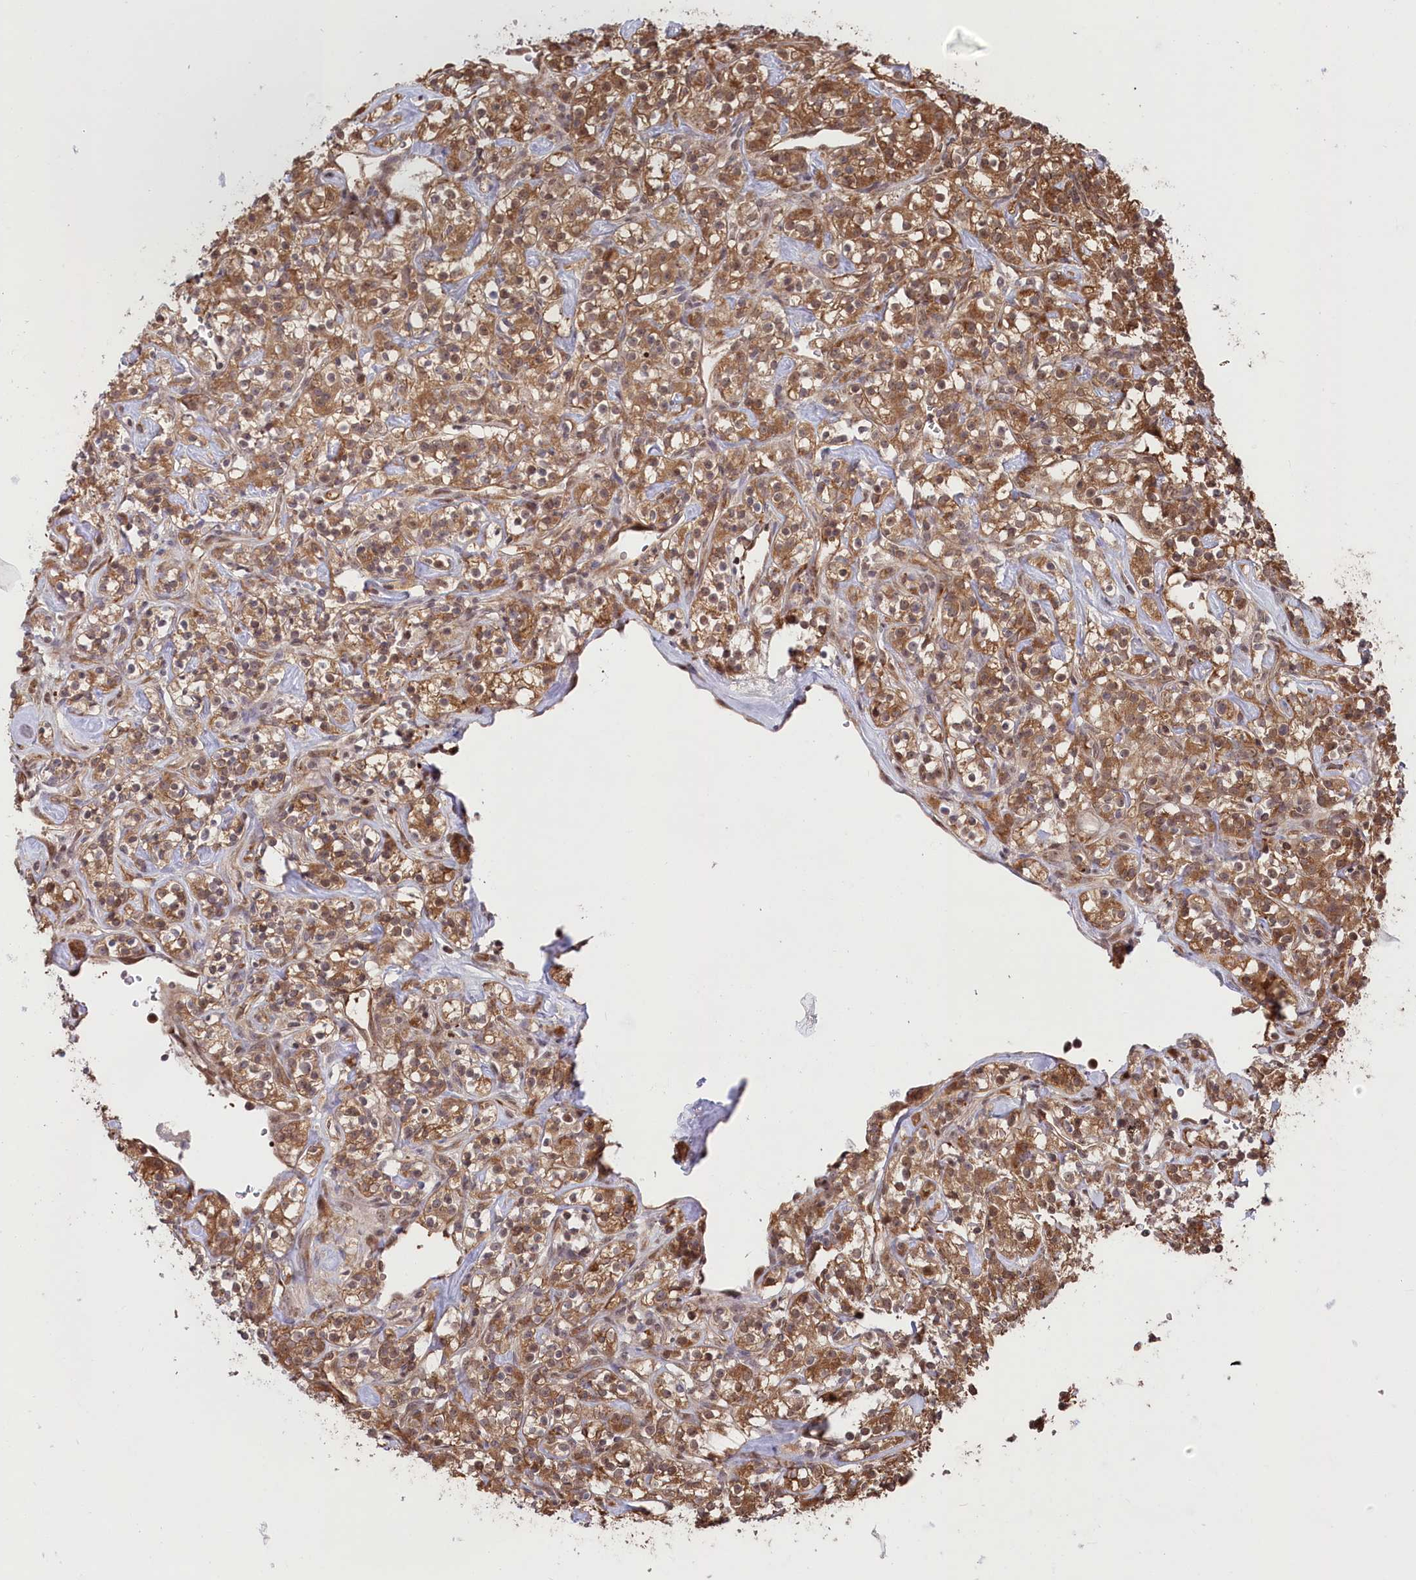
{"staining": {"intensity": "moderate", "quantity": ">75%", "location": "cytoplasmic/membranous"}, "tissue": "renal cancer", "cell_type": "Tumor cells", "image_type": "cancer", "snomed": [{"axis": "morphology", "description": "Adenocarcinoma, NOS"}, {"axis": "topography", "description": "Kidney"}], "caption": "Immunohistochemical staining of renal adenocarcinoma reveals moderate cytoplasmic/membranous protein expression in about >75% of tumor cells.", "gene": "PSMA1", "patient": {"sex": "male", "age": 77}}